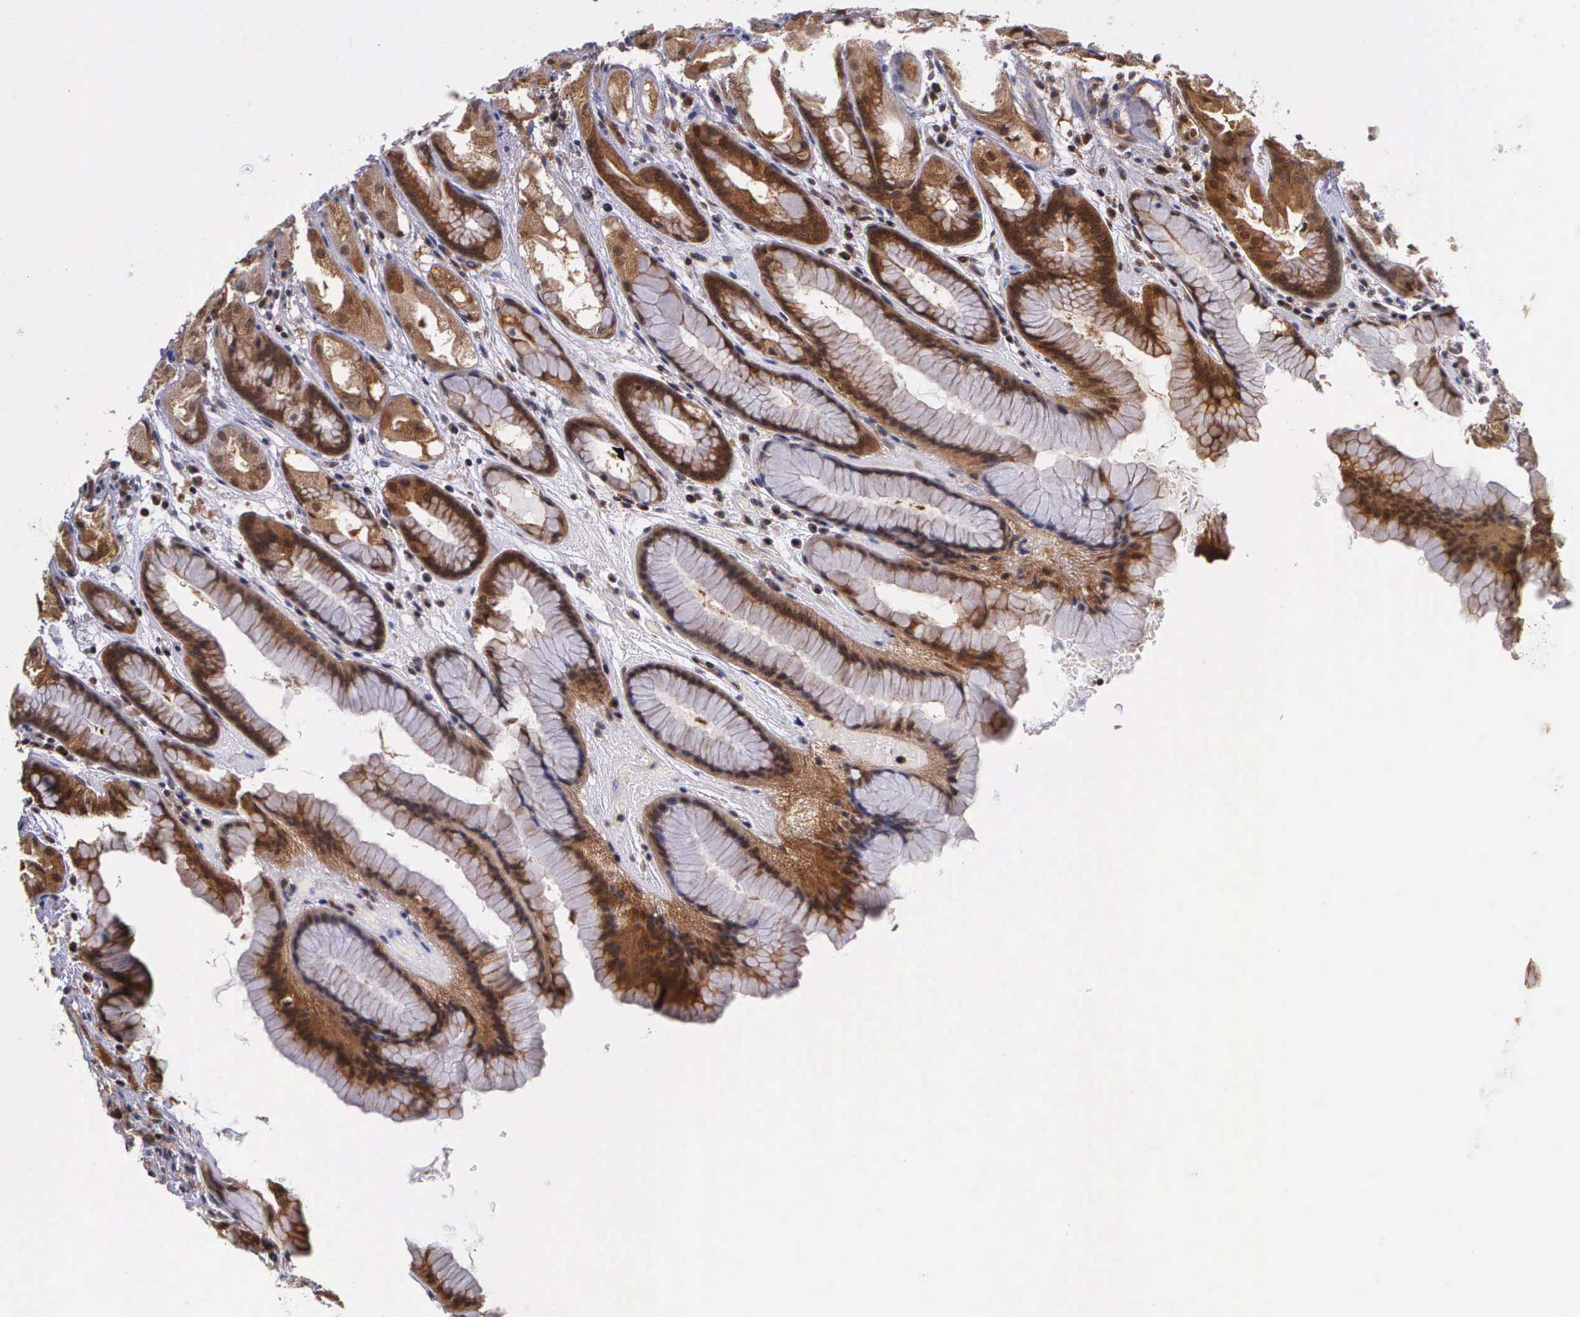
{"staining": {"intensity": "strong", "quantity": ">75%", "location": "cytoplasmic/membranous"}, "tissue": "stomach", "cell_type": "Glandular cells", "image_type": "normal", "snomed": [{"axis": "morphology", "description": "Normal tissue, NOS"}, {"axis": "topography", "description": "Stomach, upper"}], "caption": "Stomach stained with DAB (3,3'-diaminobenzidine) immunohistochemistry (IHC) demonstrates high levels of strong cytoplasmic/membranous staining in approximately >75% of glandular cells.", "gene": "IGBP1P2", "patient": {"sex": "female", "age": 75}}